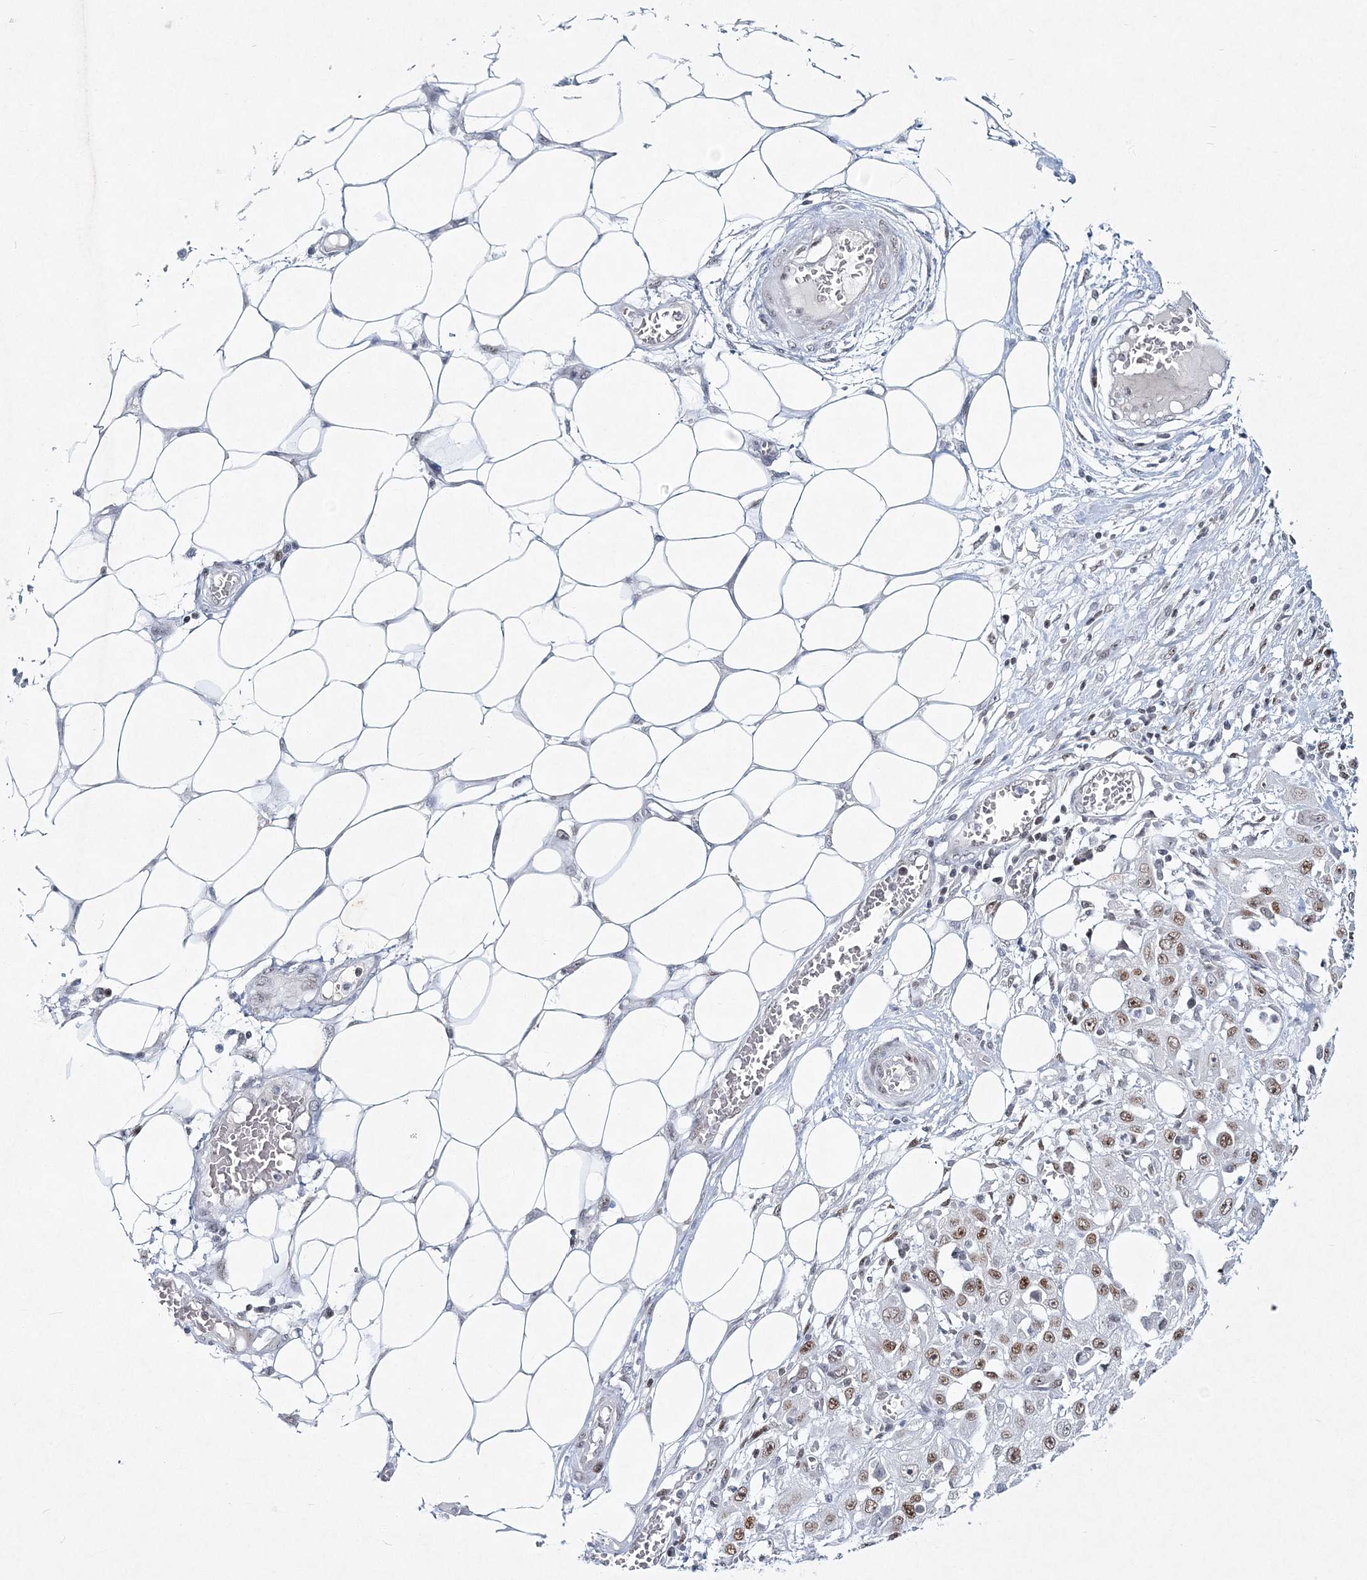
{"staining": {"intensity": "moderate", "quantity": ">75%", "location": "nuclear"}, "tissue": "skin cancer", "cell_type": "Tumor cells", "image_type": "cancer", "snomed": [{"axis": "morphology", "description": "Squamous cell carcinoma, NOS"}, {"axis": "morphology", "description": "Squamous cell carcinoma, metastatic, NOS"}, {"axis": "topography", "description": "Skin"}, {"axis": "topography", "description": "Lymph node"}], "caption": "IHC staining of metastatic squamous cell carcinoma (skin), which reveals medium levels of moderate nuclear staining in about >75% of tumor cells indicating moderate nuclear protein expression. The staining was performed using DAB (brown) for protein detection and nuclei were counterstained in hematoxylin (blue).", "gene": "LRRFIP2", "patient": {"sex": "male", "age": 75}}